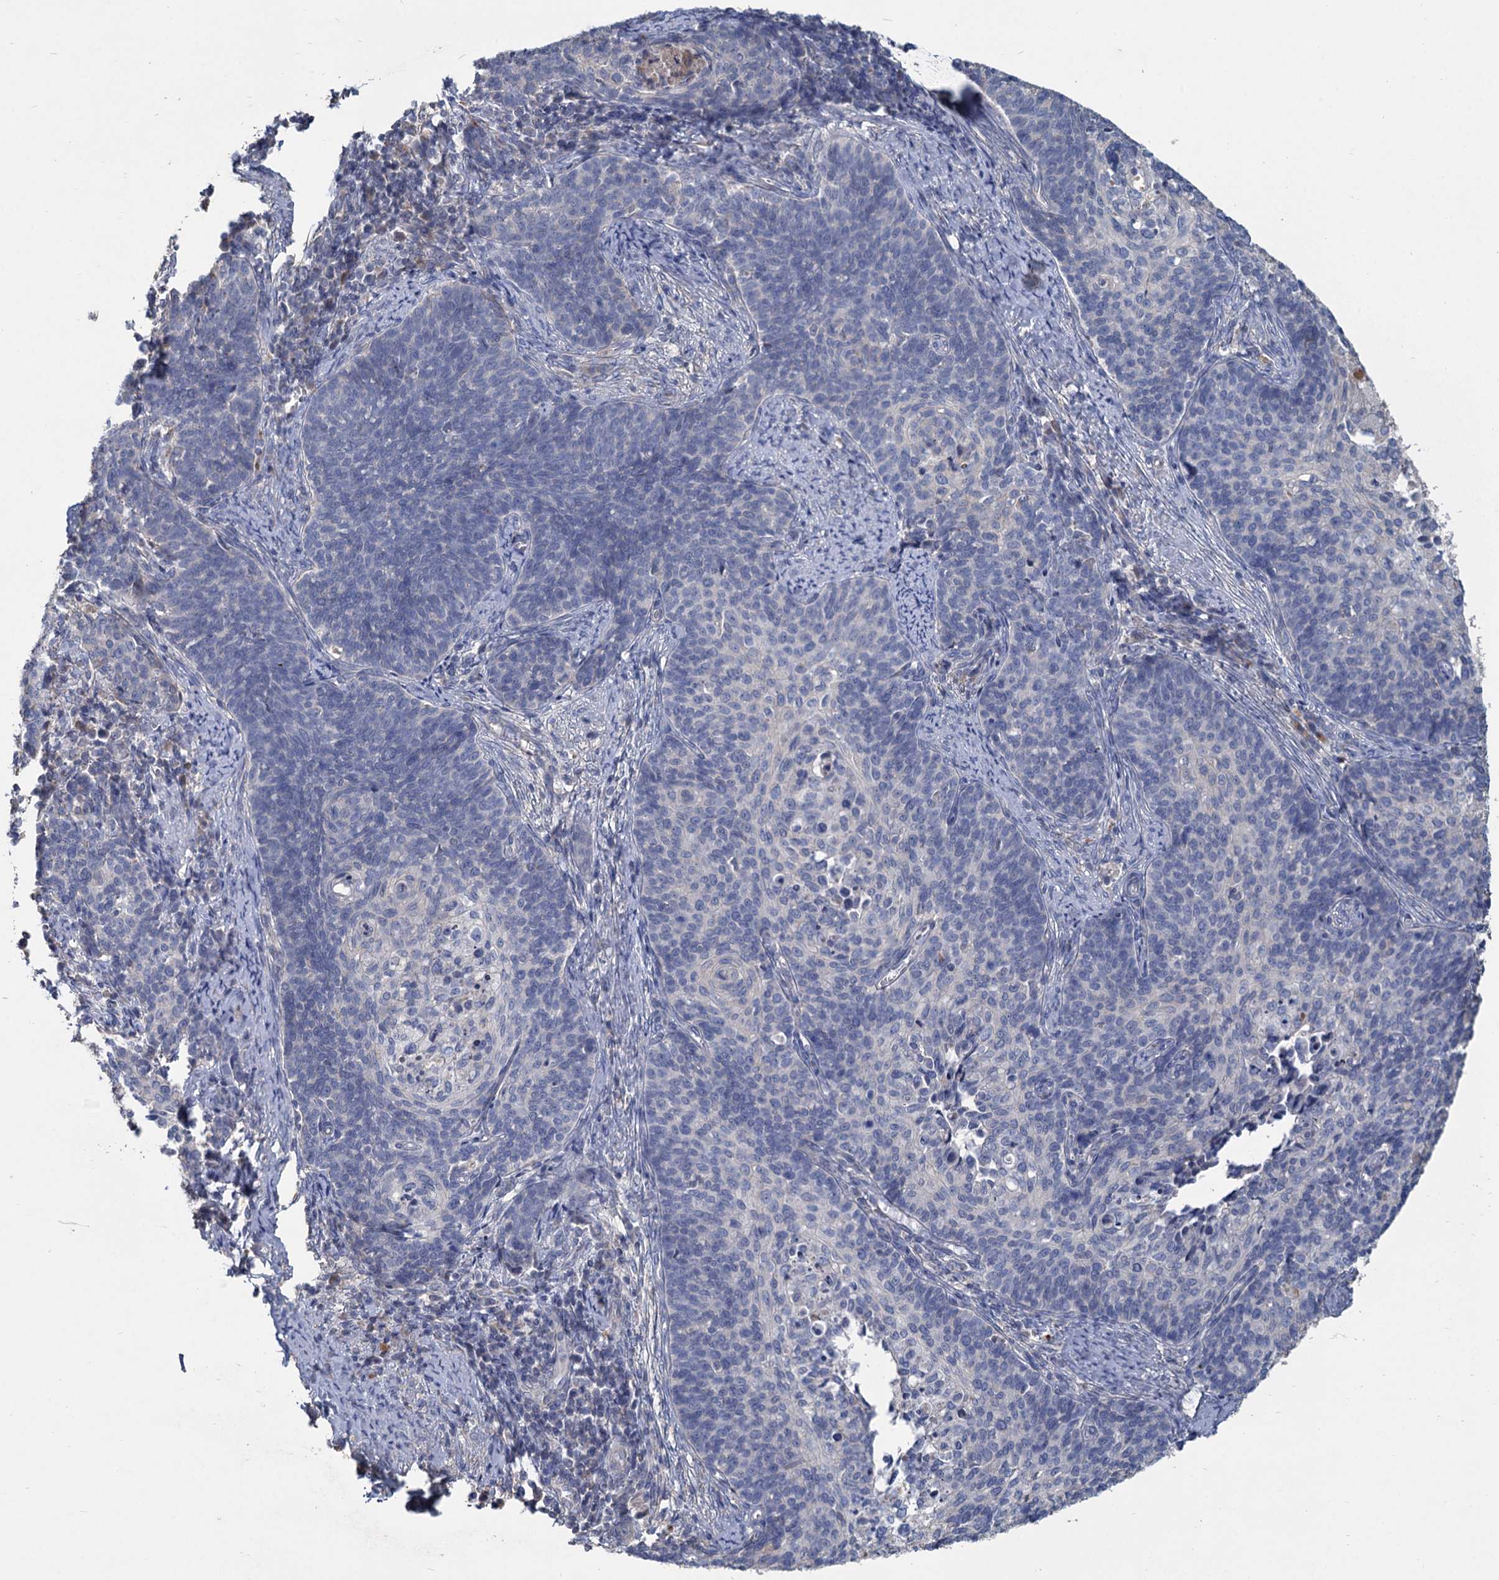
{"staining": {"intensity": "negative", "quantity": "none", "location": "none"}, "tissue": "cervical cancer", "cell_type": "Tumor cells", "image_type": "cancer", "snomed": [{"axis": "morphology", "description": "Squamous cell carcinoma, NOS"}, {"axis": "topography", "description": "Cervix"}], "caption": "The histopathology image exhibits no significant expression in tumor cells of cervical cancer (squamous cell carcinoma).", "gene": "HES2", "patient": {"sex": "female", "age": 39}}